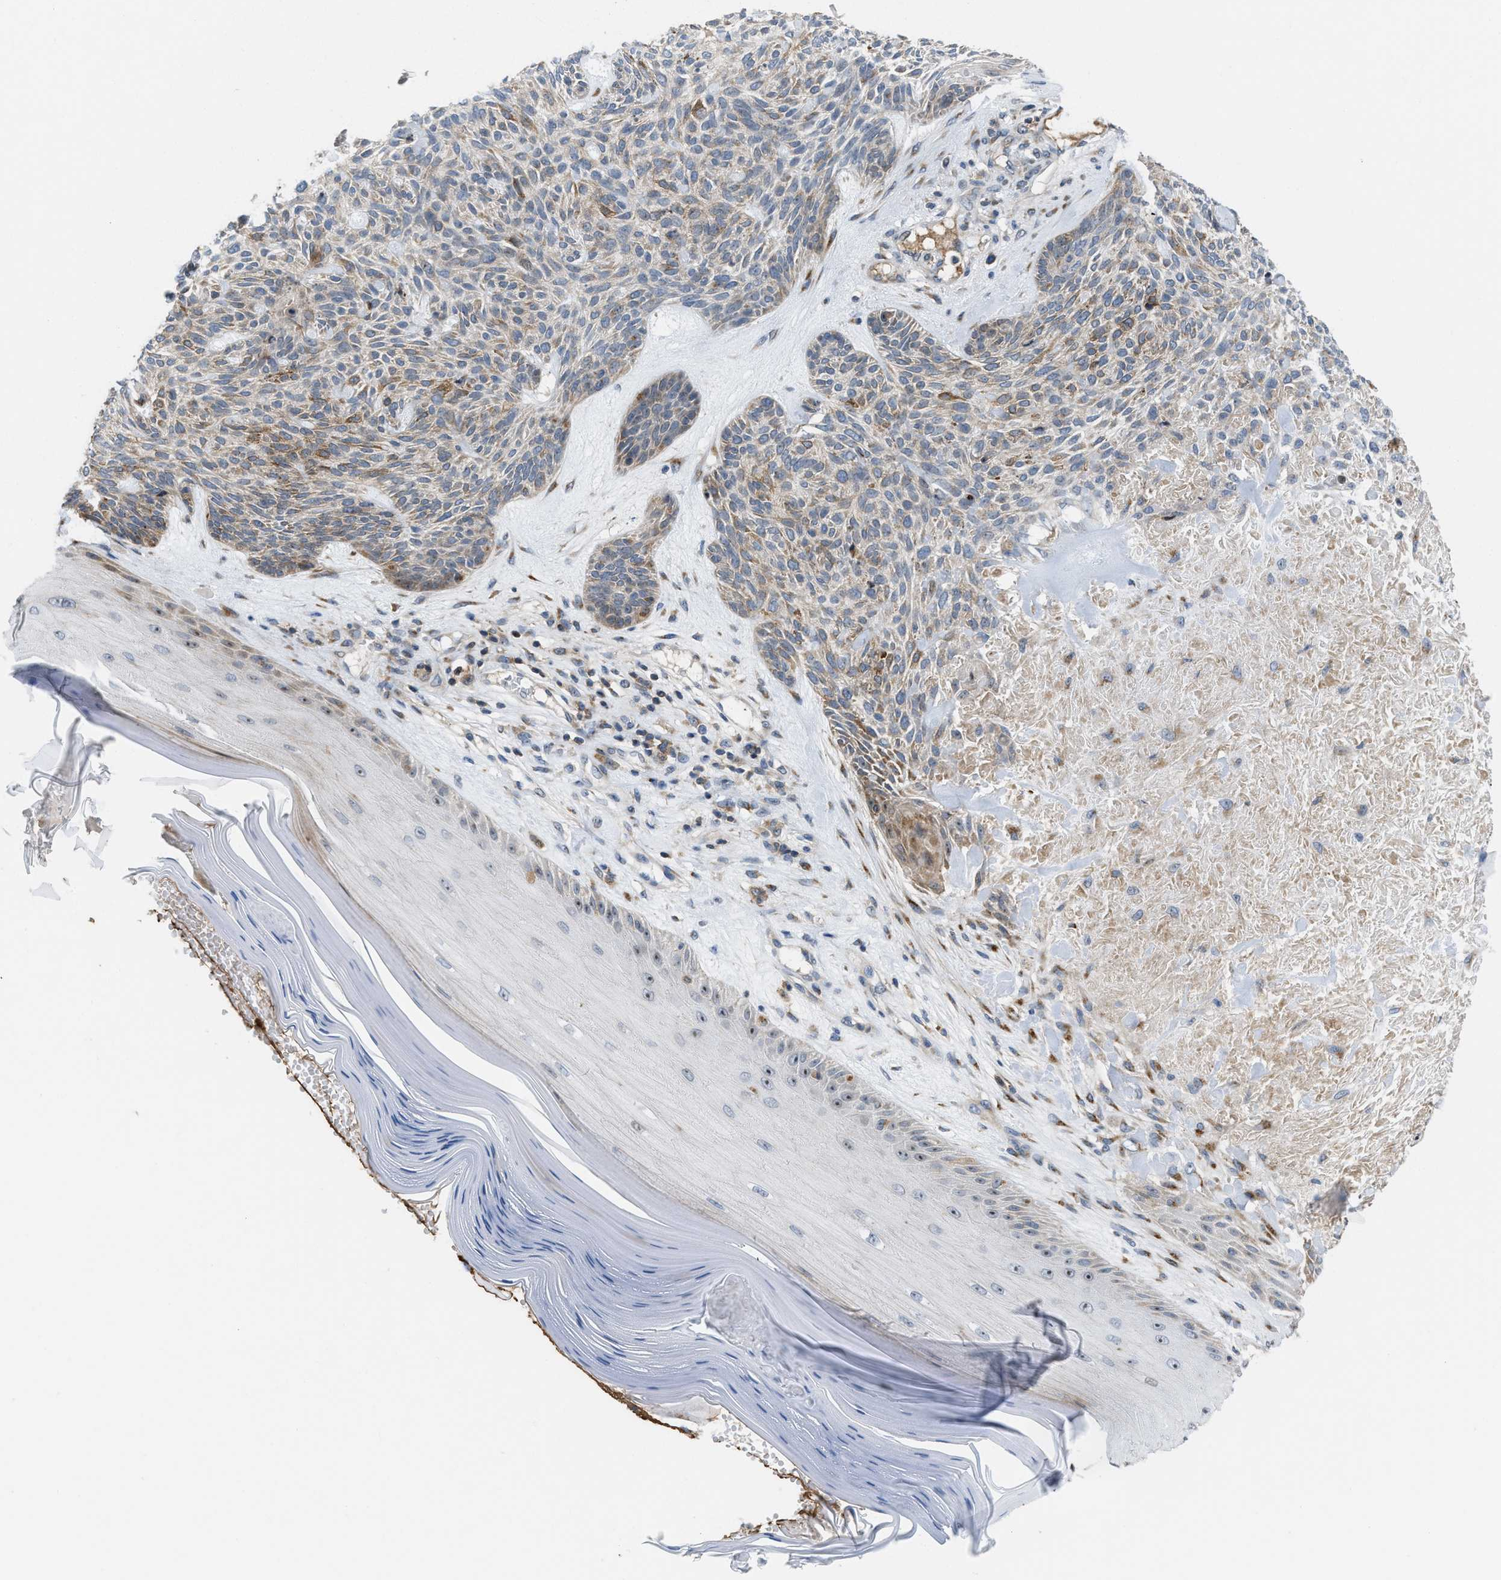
{"staining": {"intensity": "weak", "quantity": "25%-75%", "location": "cytoplasmic/membranous"}, "tissue": "skin cancer", "cell_type": "Tumor cells", "image_type": "cancer", "snomed": [{"axis": "morphology", "description": "Basal cell carcinoma"}, {"axis": "topography", "description": "Skin"}], "caption": "This is an image of IHC staining of skin cancer (basal cell carcinoma), which shows weak staining in the cytoplasmic/membranous of tumor cells.", "gene": "DIPK1A", "patient": {"sex": "male", "age": 55}}